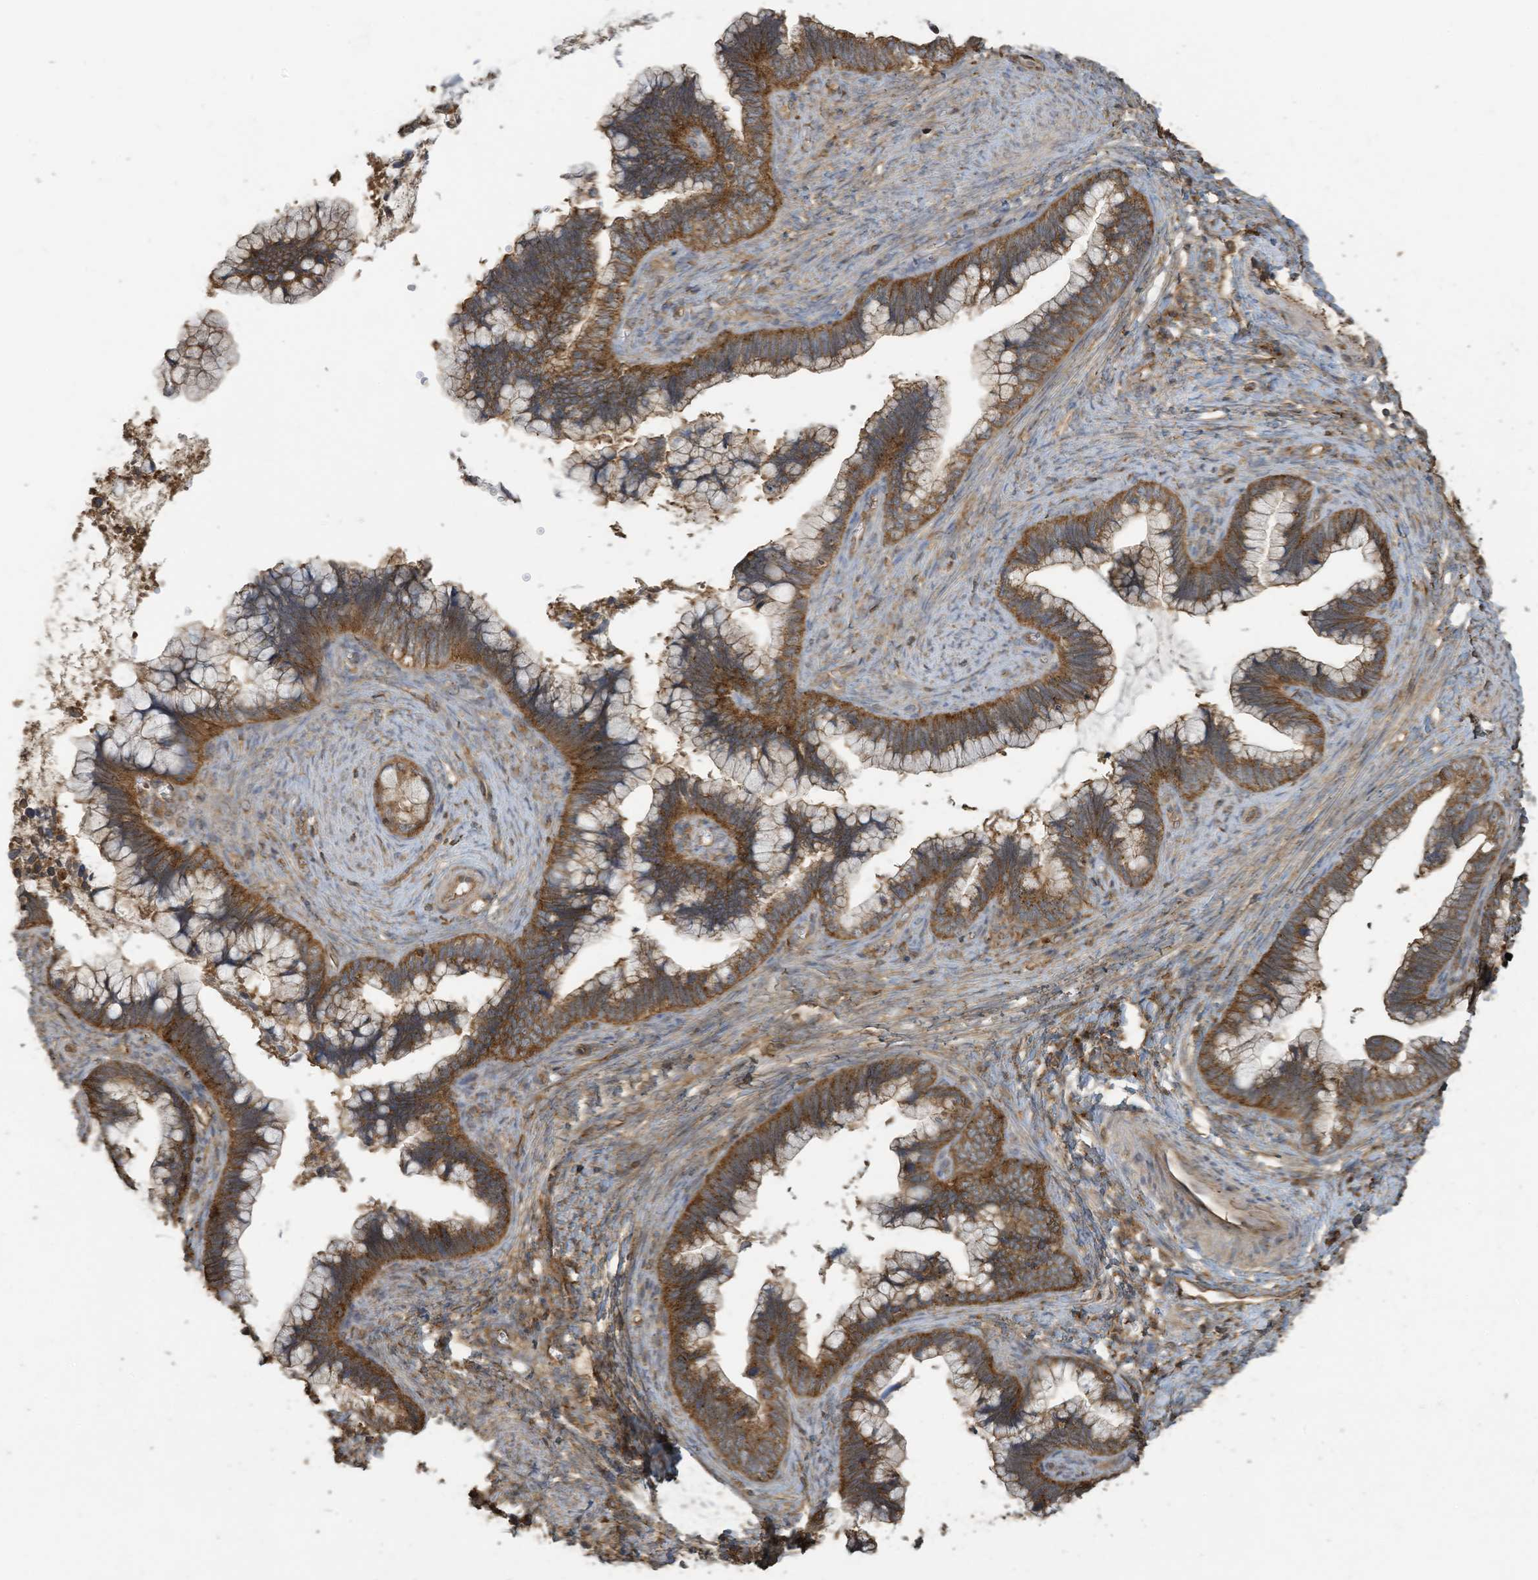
{"staining": {"intensity": "moderate", "quantity": ">75%", "location": "cytoplasmic/membranous"}, "tissue": "cervical cancer", "cell_type": "Tumor cells", "image_type": "cancer", "snomed": [{"axis": "morphology", "description": "Adenocarcinoma, NOS"}, {"axis": "topography", "description": "Cervix"}], "caption": "Brown immunohistochemical staining in adenocarcinoma (cervical) exhibits moderate cytoplasmic/membranous staining in about >75% of tumor cells. (IHC, brightfield microscopy, high magnification).", "gene": "COX10", "patient": {"sex": "female", "age": 44}}